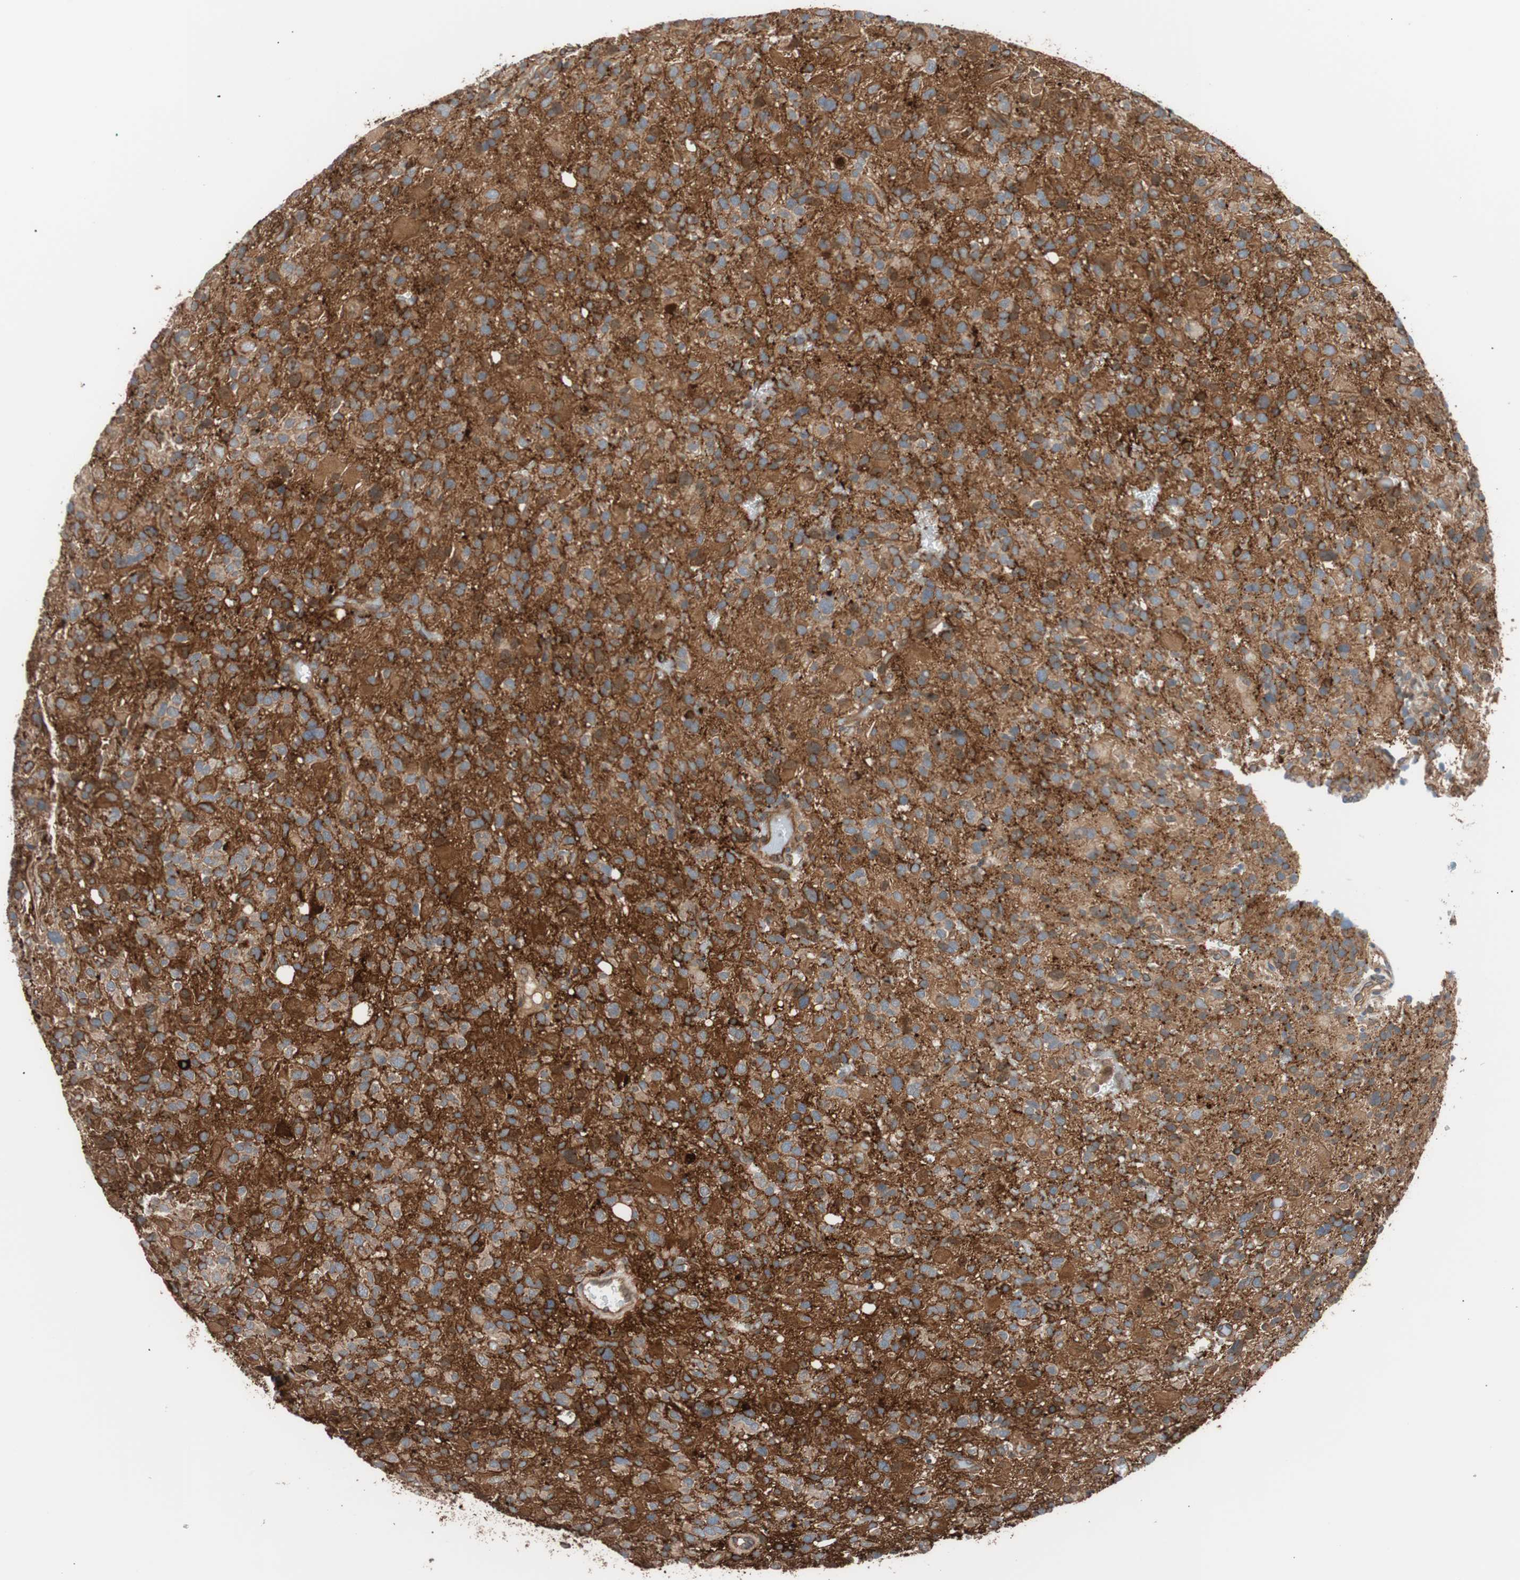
{"staining": {"intensity": "moderate", "quantity": "25%-75%", "location": "cytoplasmic/membranous"}, "tissue": "glioma", "cell_type": "Tumor cells", "image_type": "cancer", "snomed": [{"axis": "morphology", "description": "Glioma, malignant, High grade"}, {"axis": "topography", "description": "Brain"}], "caption": "Immunohistochemistry (DAB (3,3'-diaminobenzidine)) staining of human malignant glioma (high-grade) reveals moderate cytoplasmic/membranous protein expression in approximately 25%-75% of tumor cells.", "gene": "SMG1", "patient": {"sex": "male", "age": 48}}